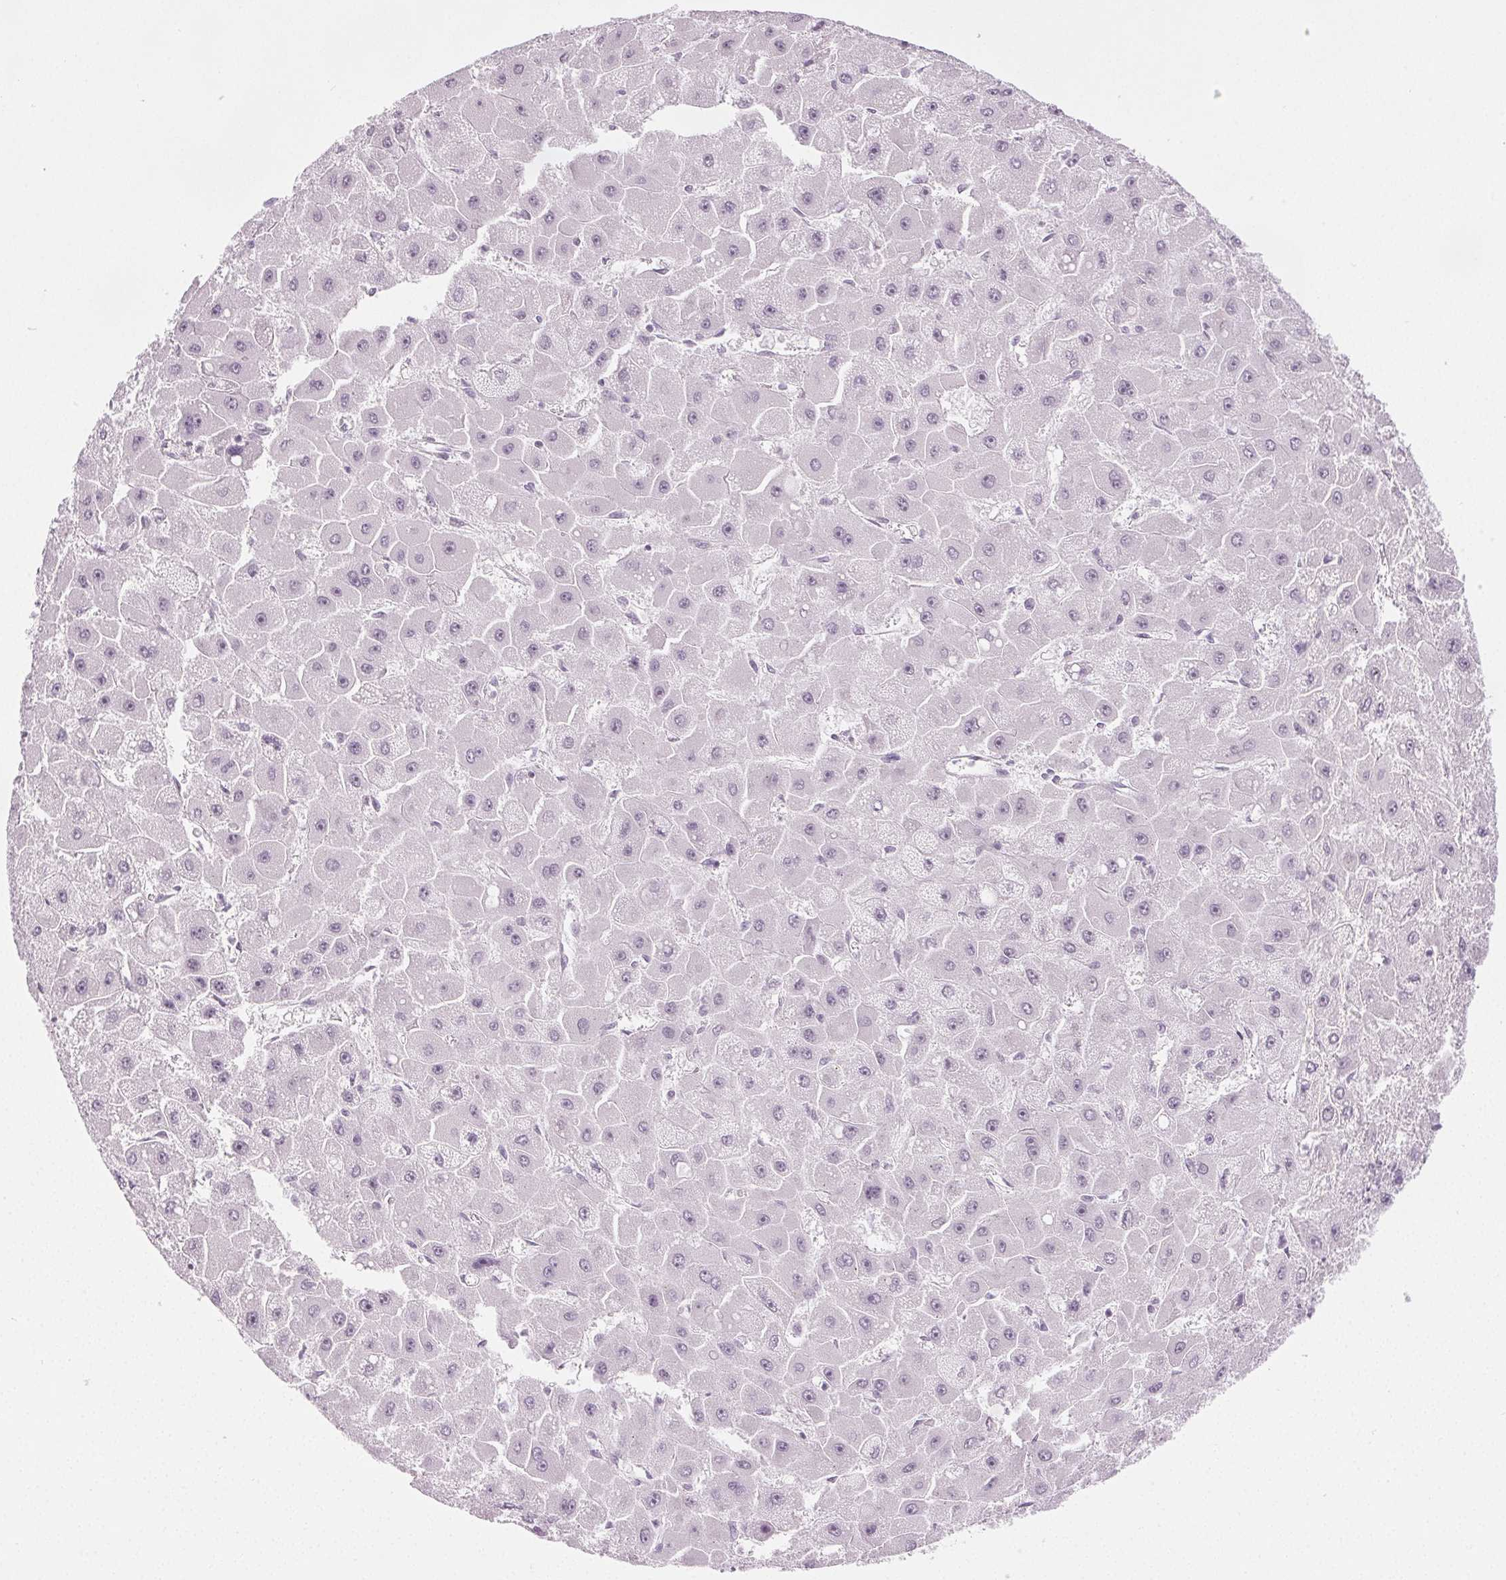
{"staining": {"intensity": "negative", "quantity": "none", "location": "none"}, "tissue": "liver cancer", "cell_type": "Tumor cells", "image_type": "cancer", "snomed": [{"axis": "morphology", "description": "Carcinoma, Hepatocellular, NOS"}, {"axis": "topography", "description": "Liver"}], "caption": "Immunohistochemistry histopathology image of human liver hepatocellular carcinoma stained for a protein (brown), which demonstrates no expression in tumor cells.", "gene": "IGF2BP1", "patient": {"sex": "female", "age": 25}}